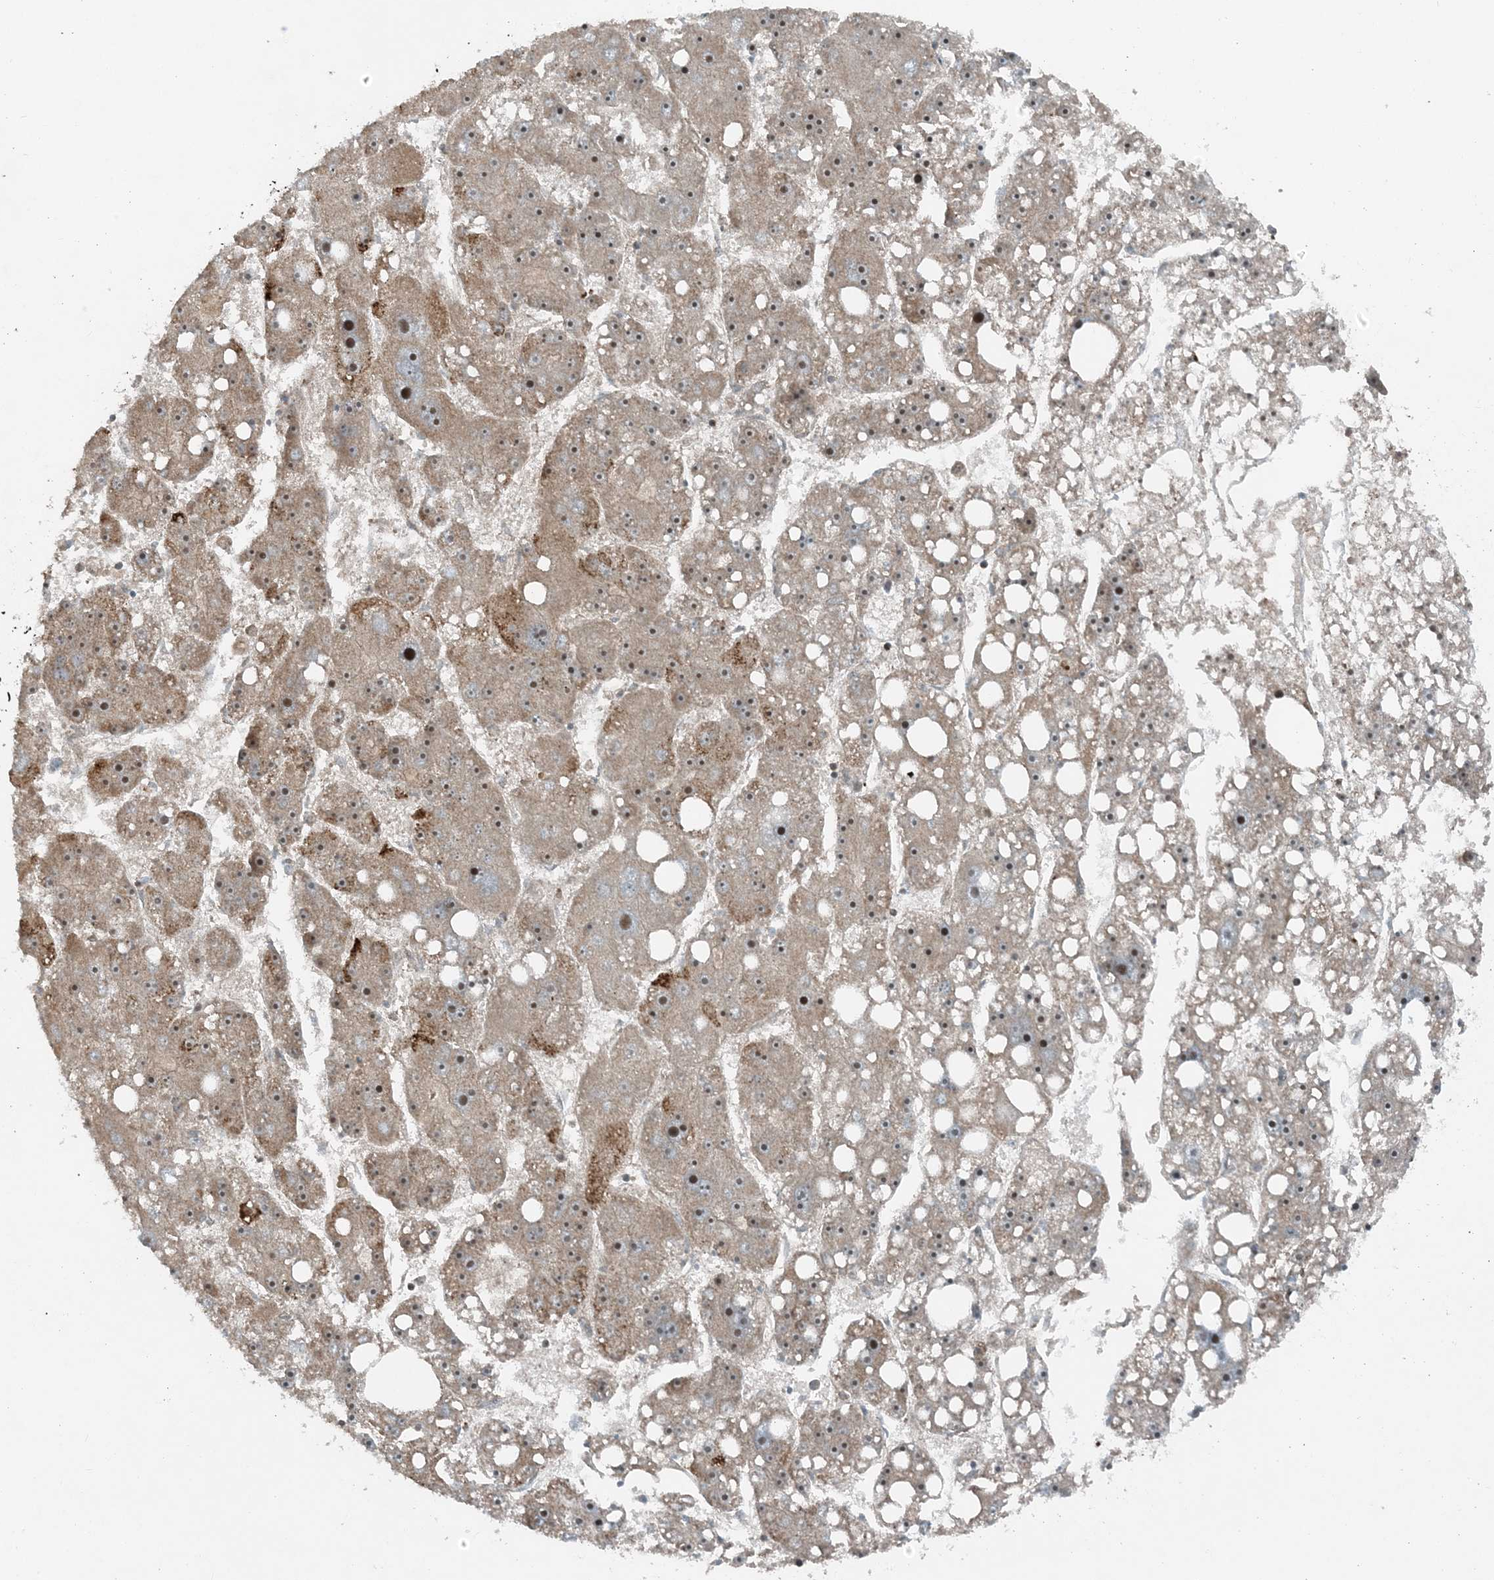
{"staining": {"intensity": "moderate", "quantity": ">75%", "location": "cytoplasmic/membranous,nuclear"}, "tissue": "liver cancer", "cell_type": "Tumor cells", "image_type": "cancer", "snomed": [{"axis": "morphology", "description": "Carcinoma, Hepatocellular, NOS"}, {"axis": "topography", "description": "Liver"}], "caption": "The histopathology image displays a brown stain indicating the presence of a protein in the cytoplasmic/membranous and nuclear of tumor cells in hepatocellular carcinoma (liver).", "gene": "MITD1", "patient": {"sex": "female", "age": 61}}